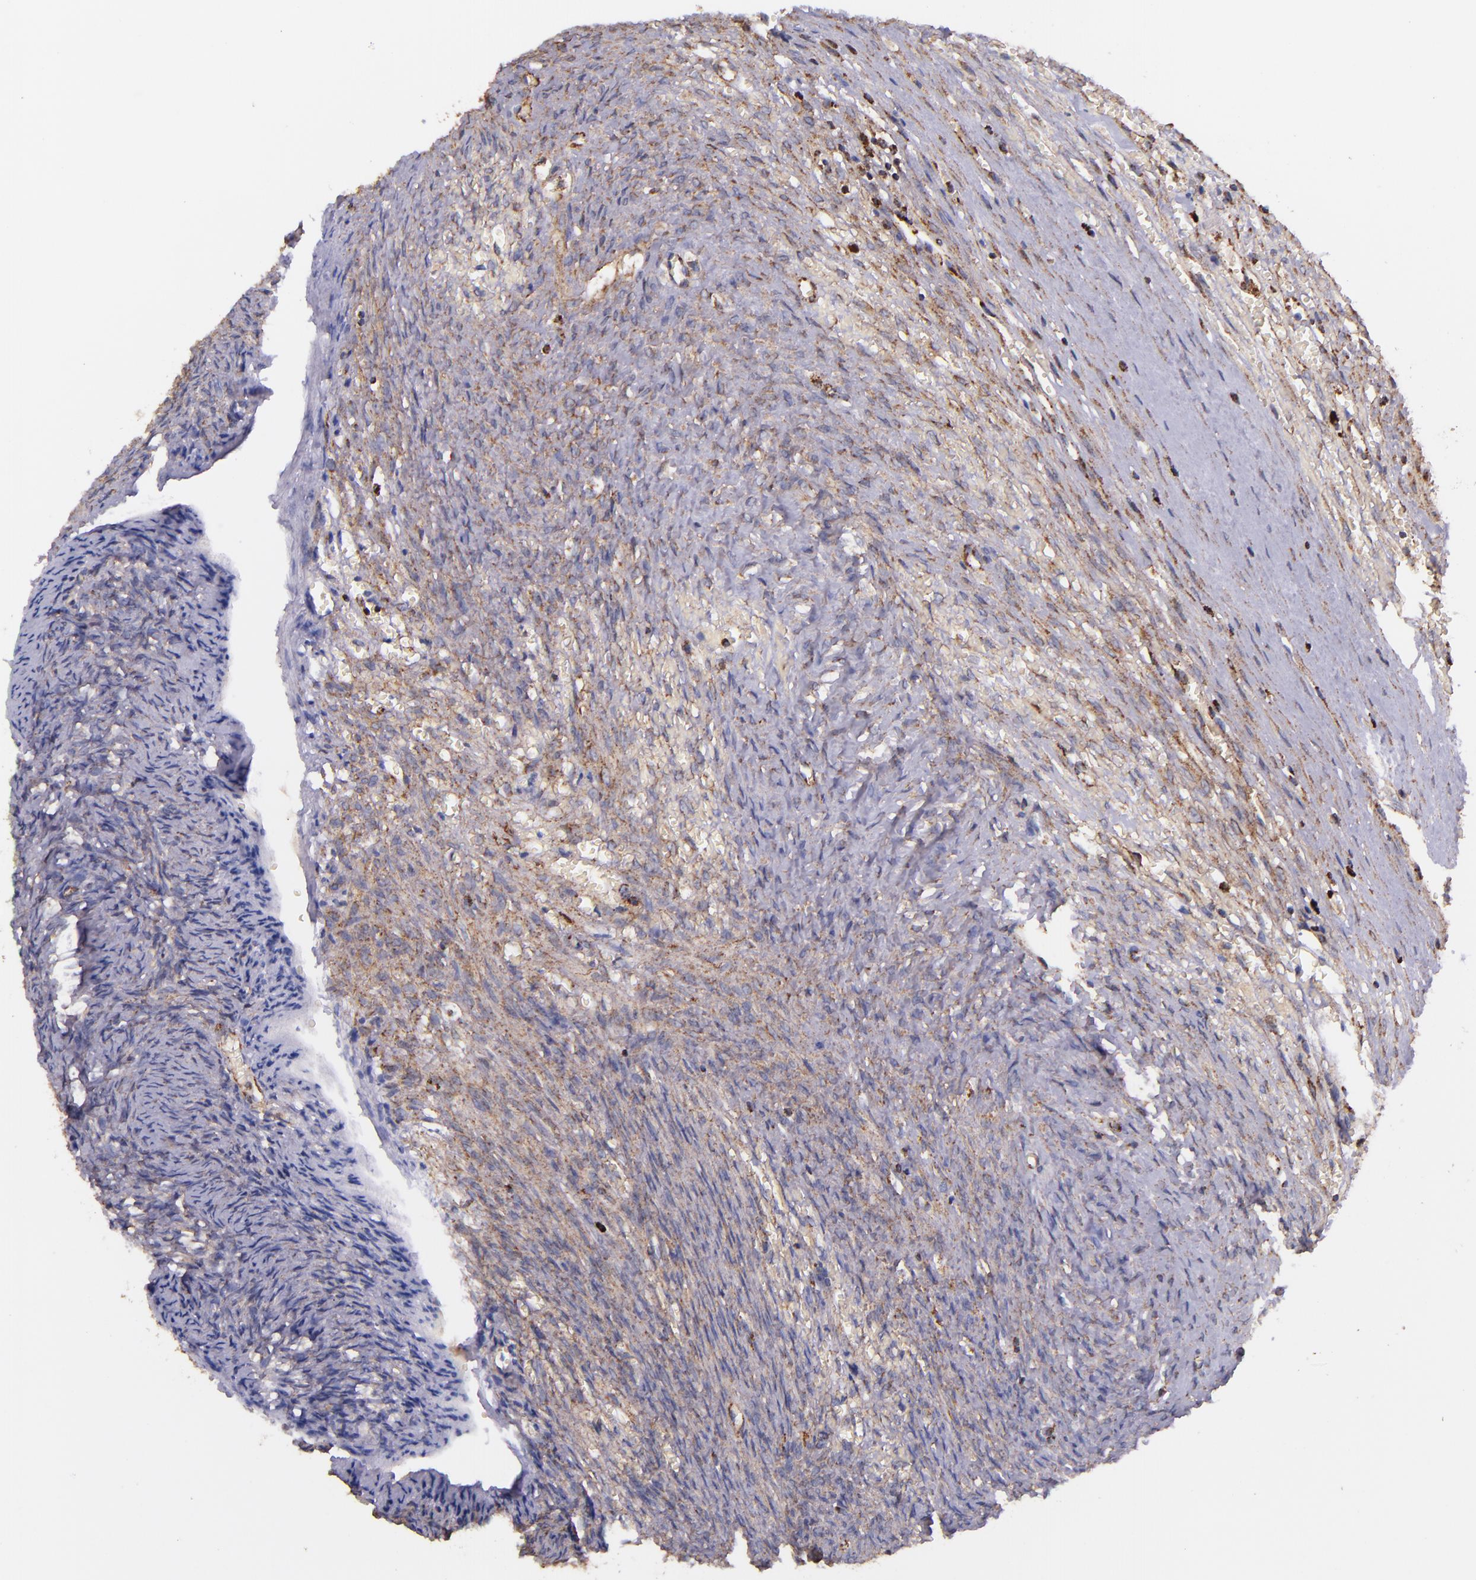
{"staining": {"intensity": "negative", "quantity": "none", "location": "none"}, "tissue": "ovary", "cell_type": "Ovarian stroma cells", "image_type": "normal", "snomed": [{"axis": "morphology", "description": "Normal tissue, NOS"}, {"axis": "topography", "description": "Ovary"}], "caption": "A photomicrograph of ovary stained for a protein demonstrates no brown staining in ovarian stroma cells.", "gene": "IDH3G", "patient": {"sex": "female", "age": 56}}